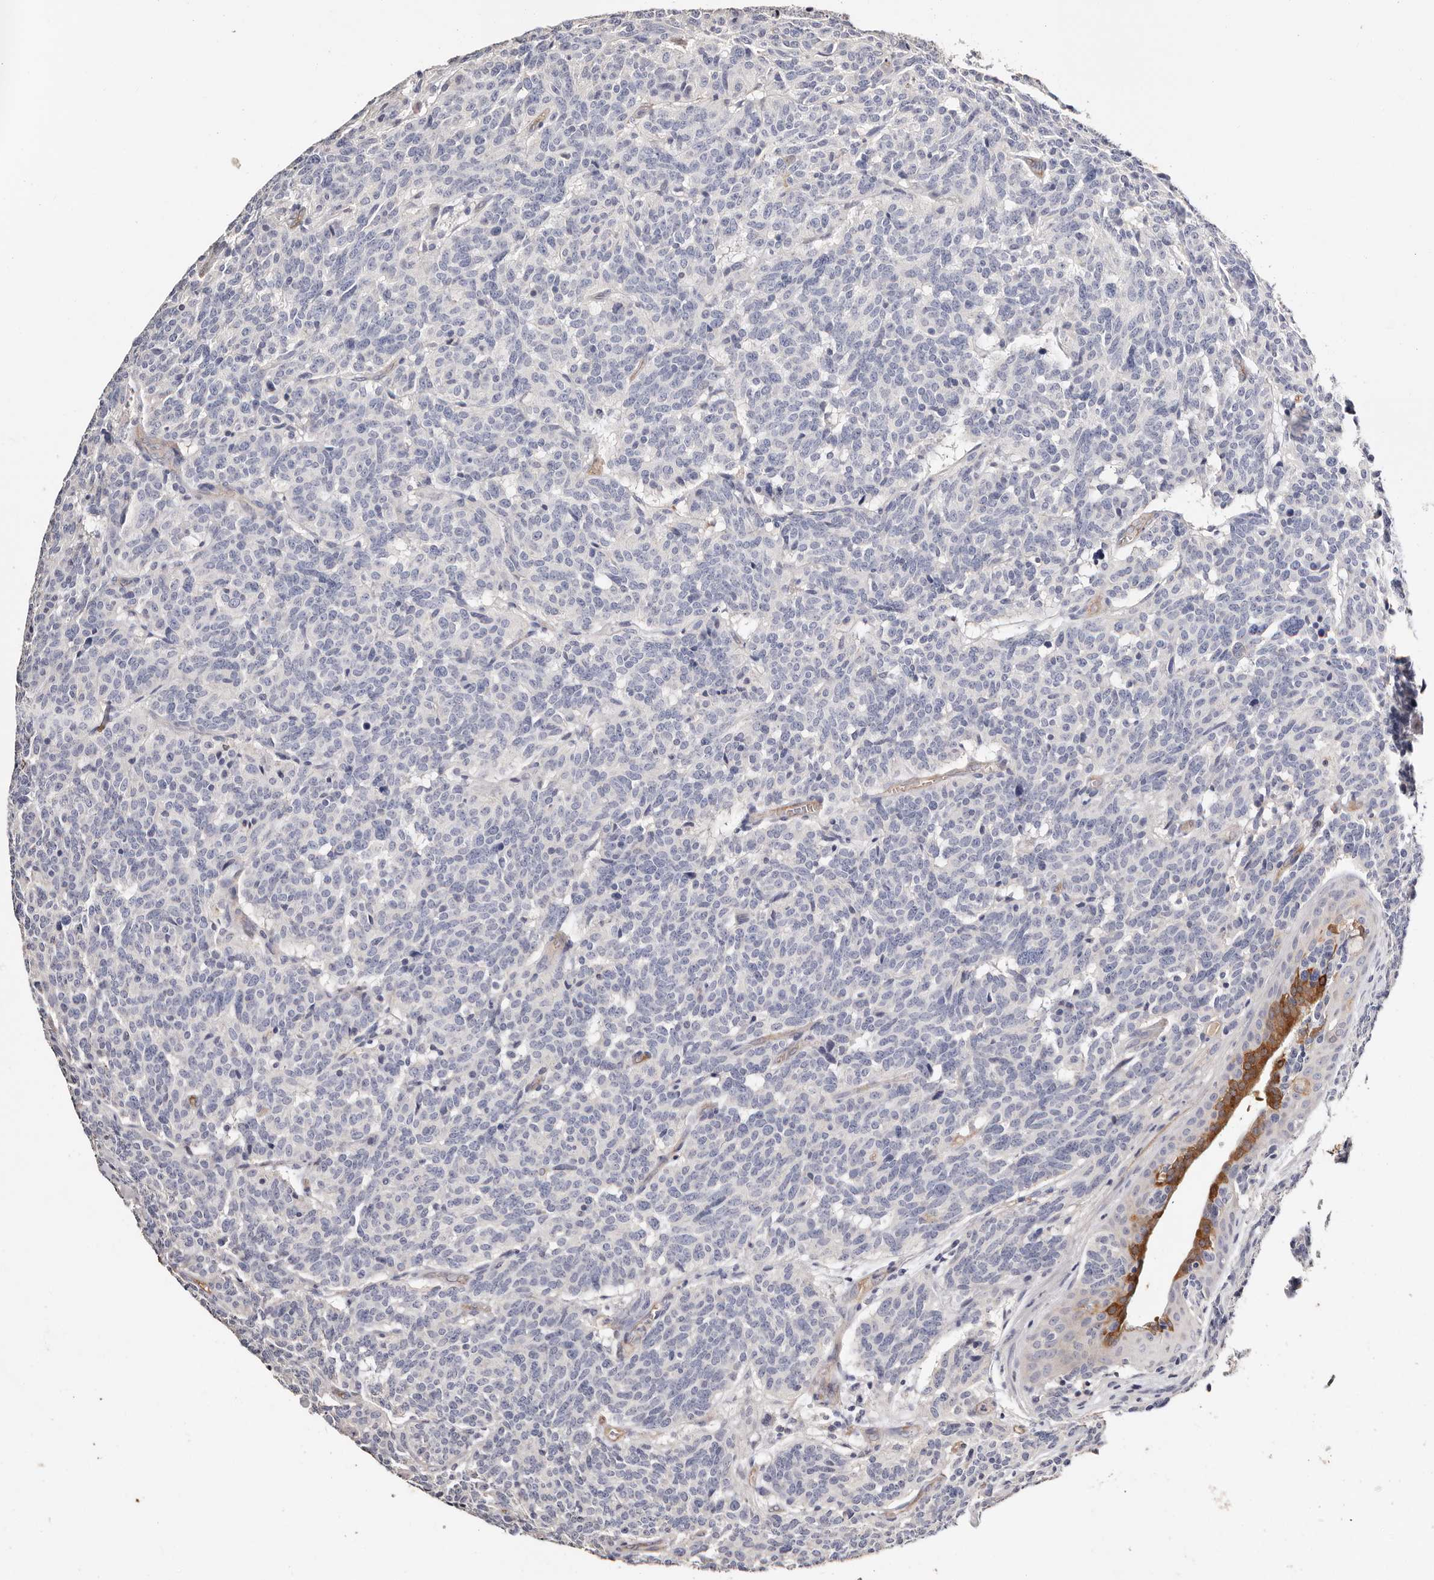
{"staining": {"intensity": "negative", "quantity": "none", "location": "none"}, "tissue": "carcinoid", "cell_type": "Tumor cells", "image_type": "cancer", "snomed": [{"axis": "morphology", "description": "Carcinoid, malignant, NOS"}, {"axis": "topography", "description": "Lung"}], "caption": "Tumor cells show no significant protein expression in malignant carcinoid.", "gene": "TGM2", "patient": {"sex": "female", "age": 46}}